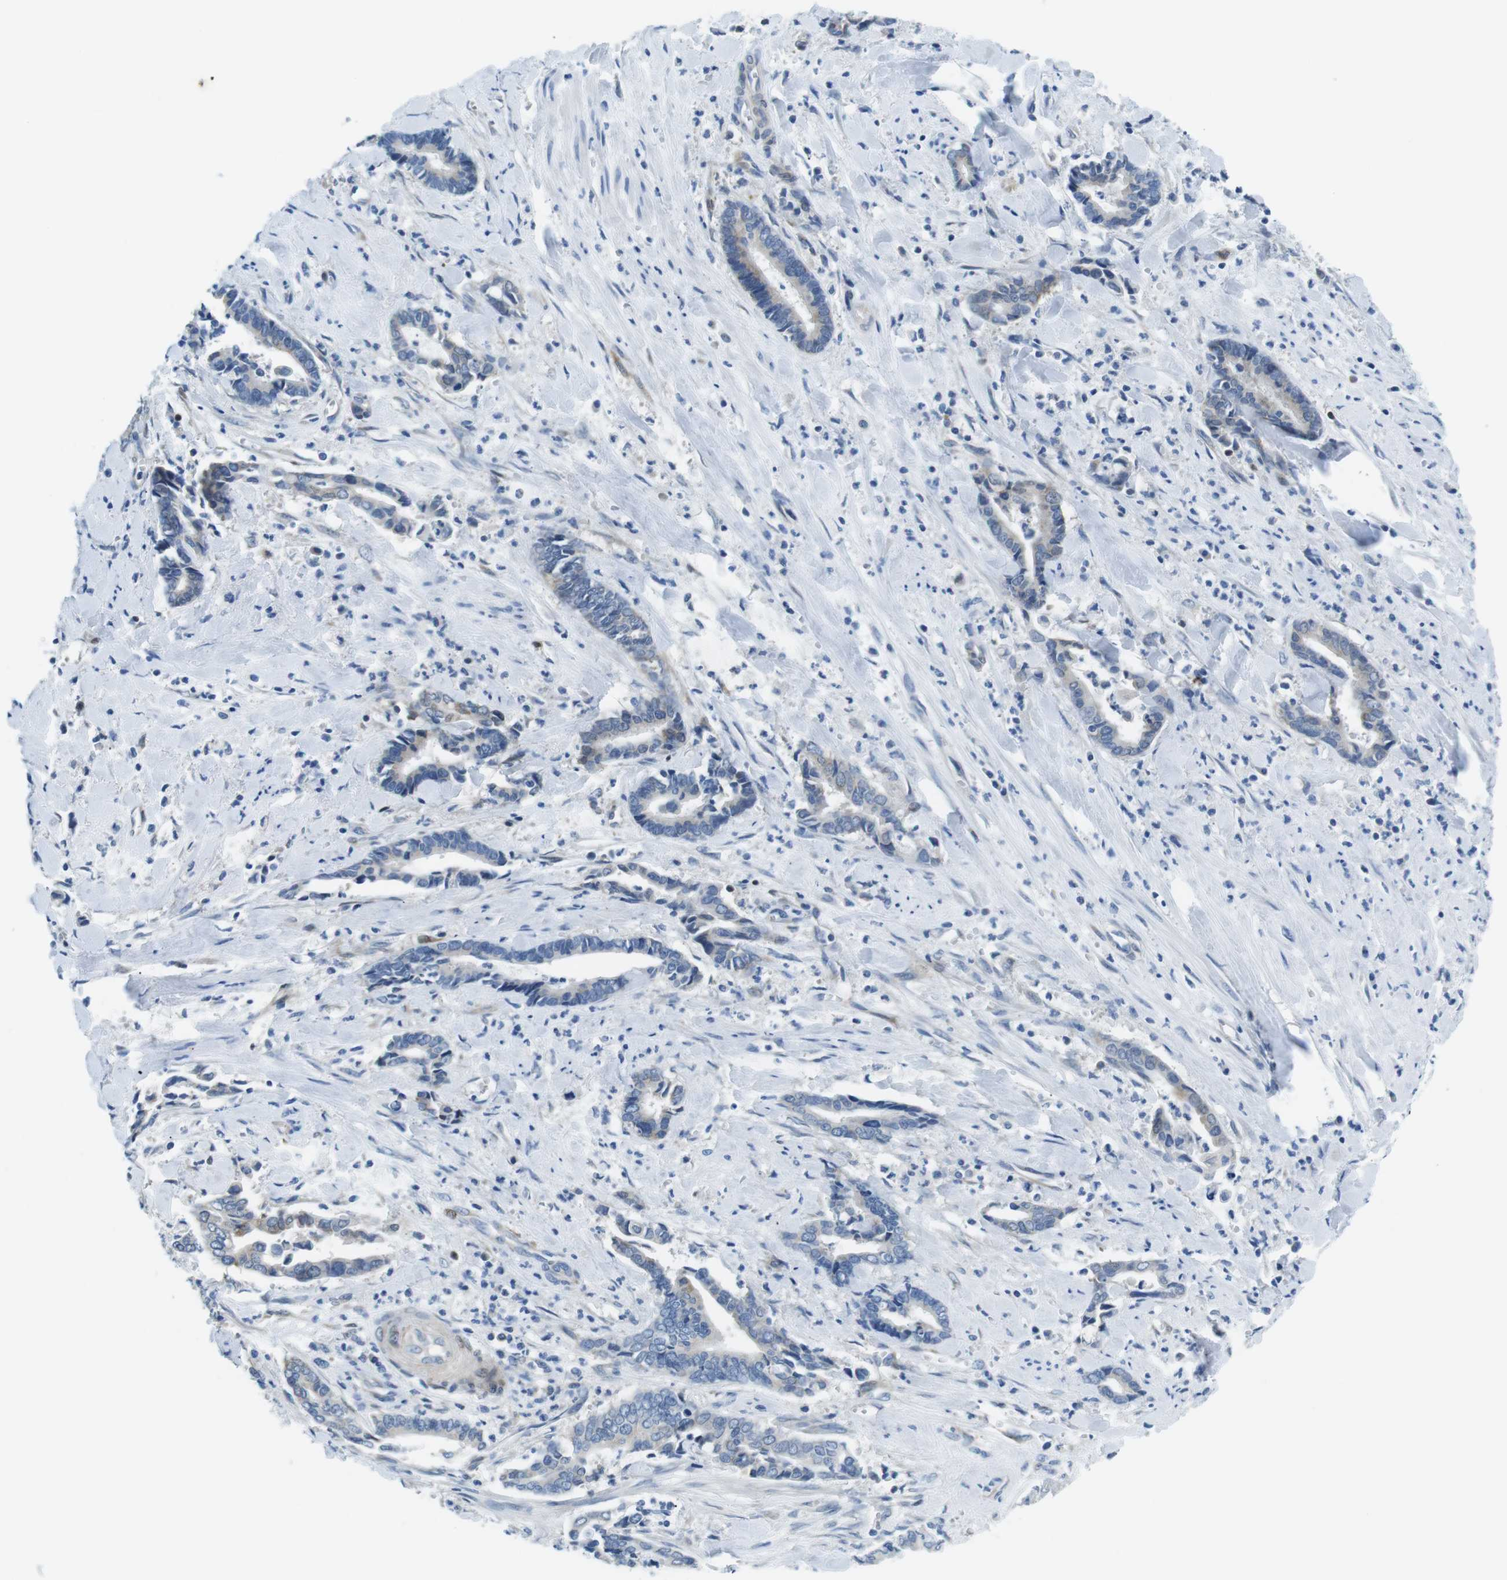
{"staining": {"intensity": "negative", "quantity": "none", "location": "none"}, "tissue": "cervical cancer", "cell_type": "Tumor cells", "image_type": "cancer", "snomed": [{"axis": "morphology", "description": "Adenocarcinoma, NOS"}, {"axis": "topography", "description": "Cervix"}], "caption": "The immunohistochemistry (IHC) image has no significant staining in tumor cells of cervical adenocarcinoma tissue.", "gene": "PHLDA1", "patient": {"sex": "female", "age": 44}}